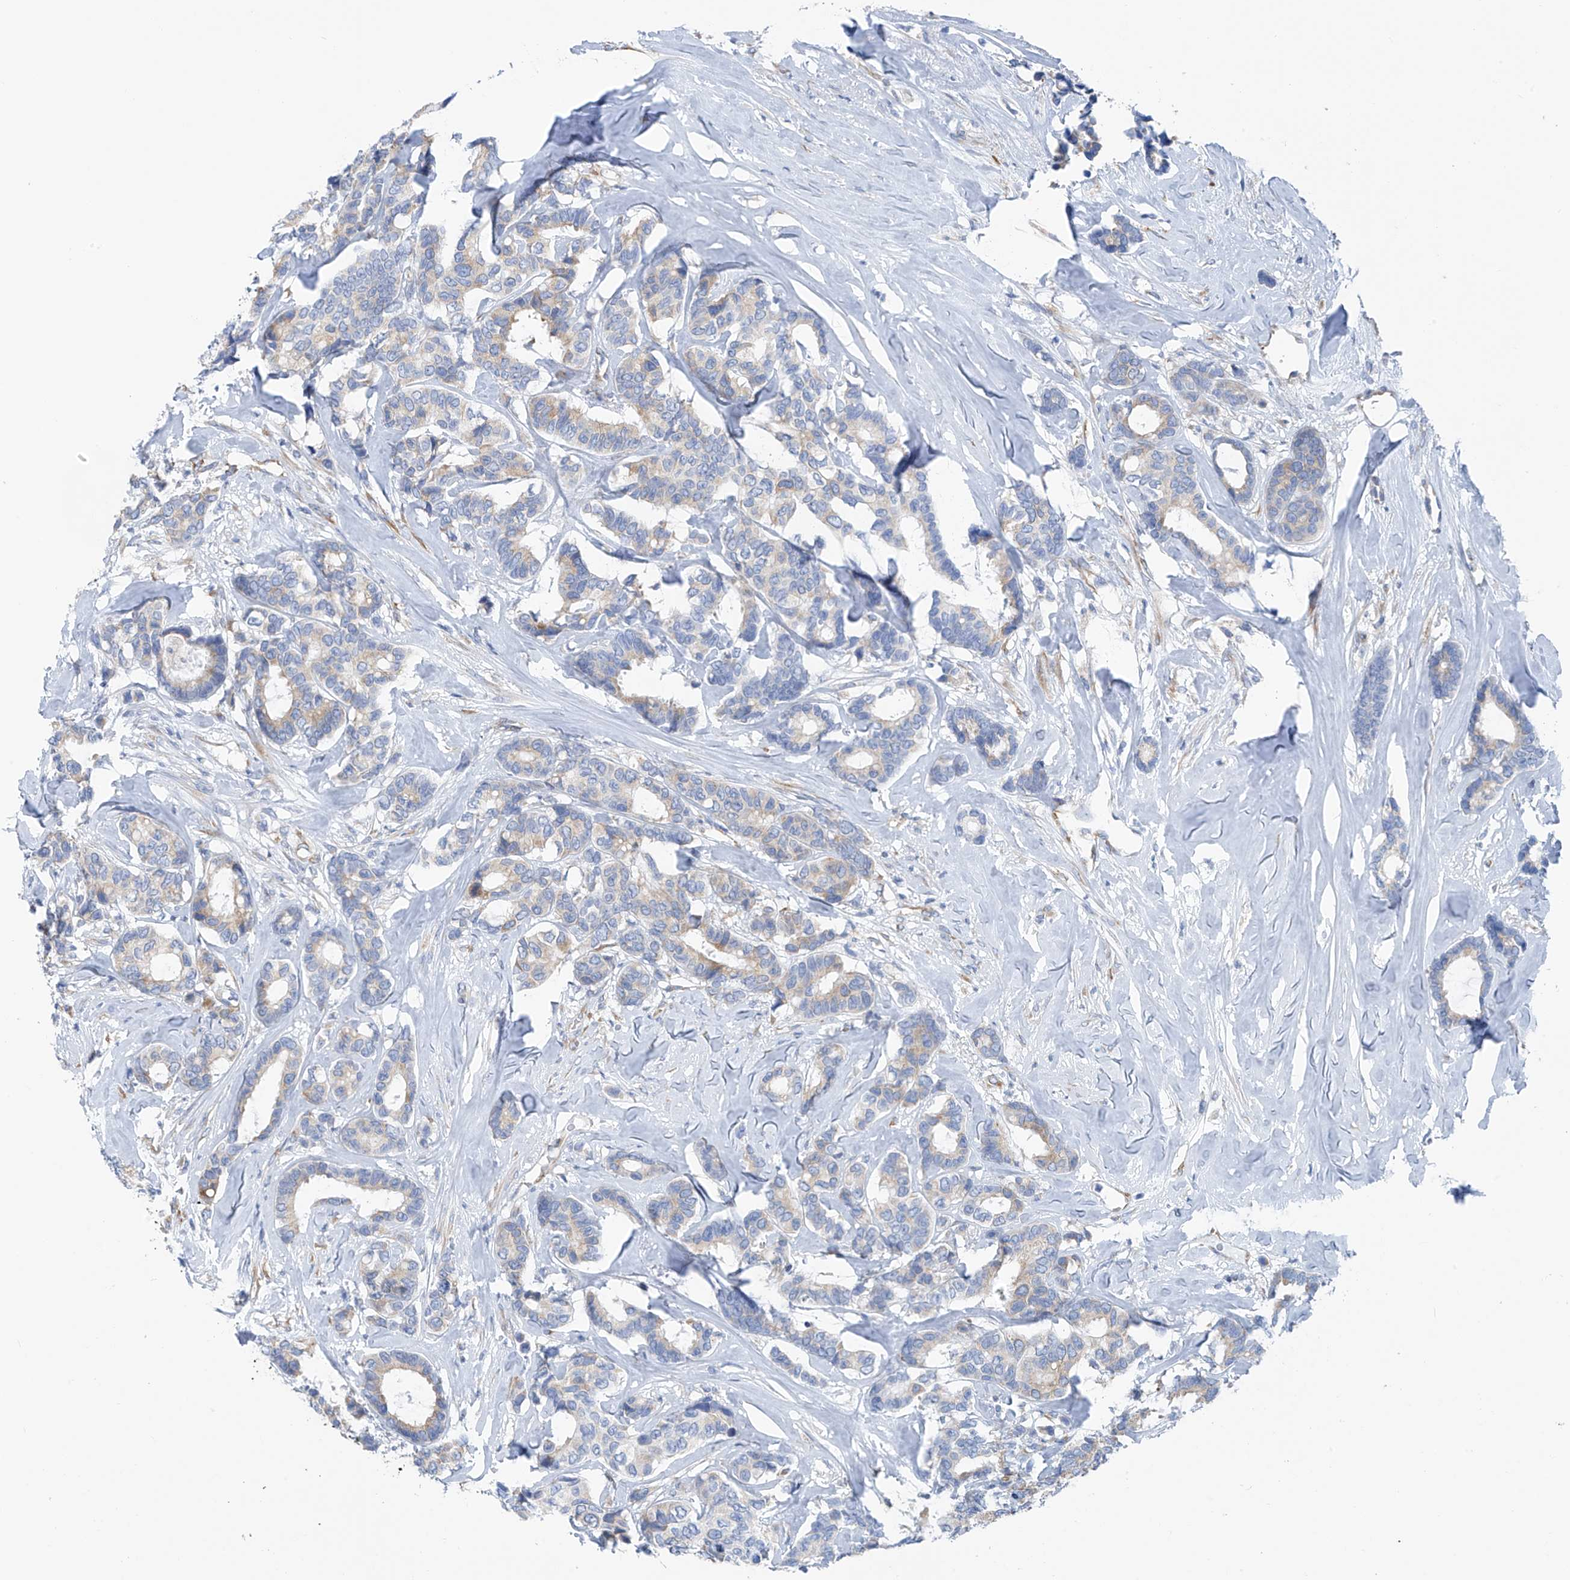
{"staining": {"intensity": "weak", "quantity": "25%-75%", "location": "cytoplasmic/membranous"}, "tissue": "breast cancer", "cell_type": "Tumor cells", "image_type": "cancer", "snomed": [{"axis": "morphology", "description": "Duct carcinoma"}, {"axis": "topography", "description": "Breast"}], "caption": "Protein expression by IHC exhibits weak cytoplasmic/membranous staining in approximately 25%-75% of tumor cells in breast cancer (intraductal carcinoma). The protein is shown in brown color, while the nuclei are stained blue.", "gene": "RCN2", "patient": {"sex": "female", "age": 87}}